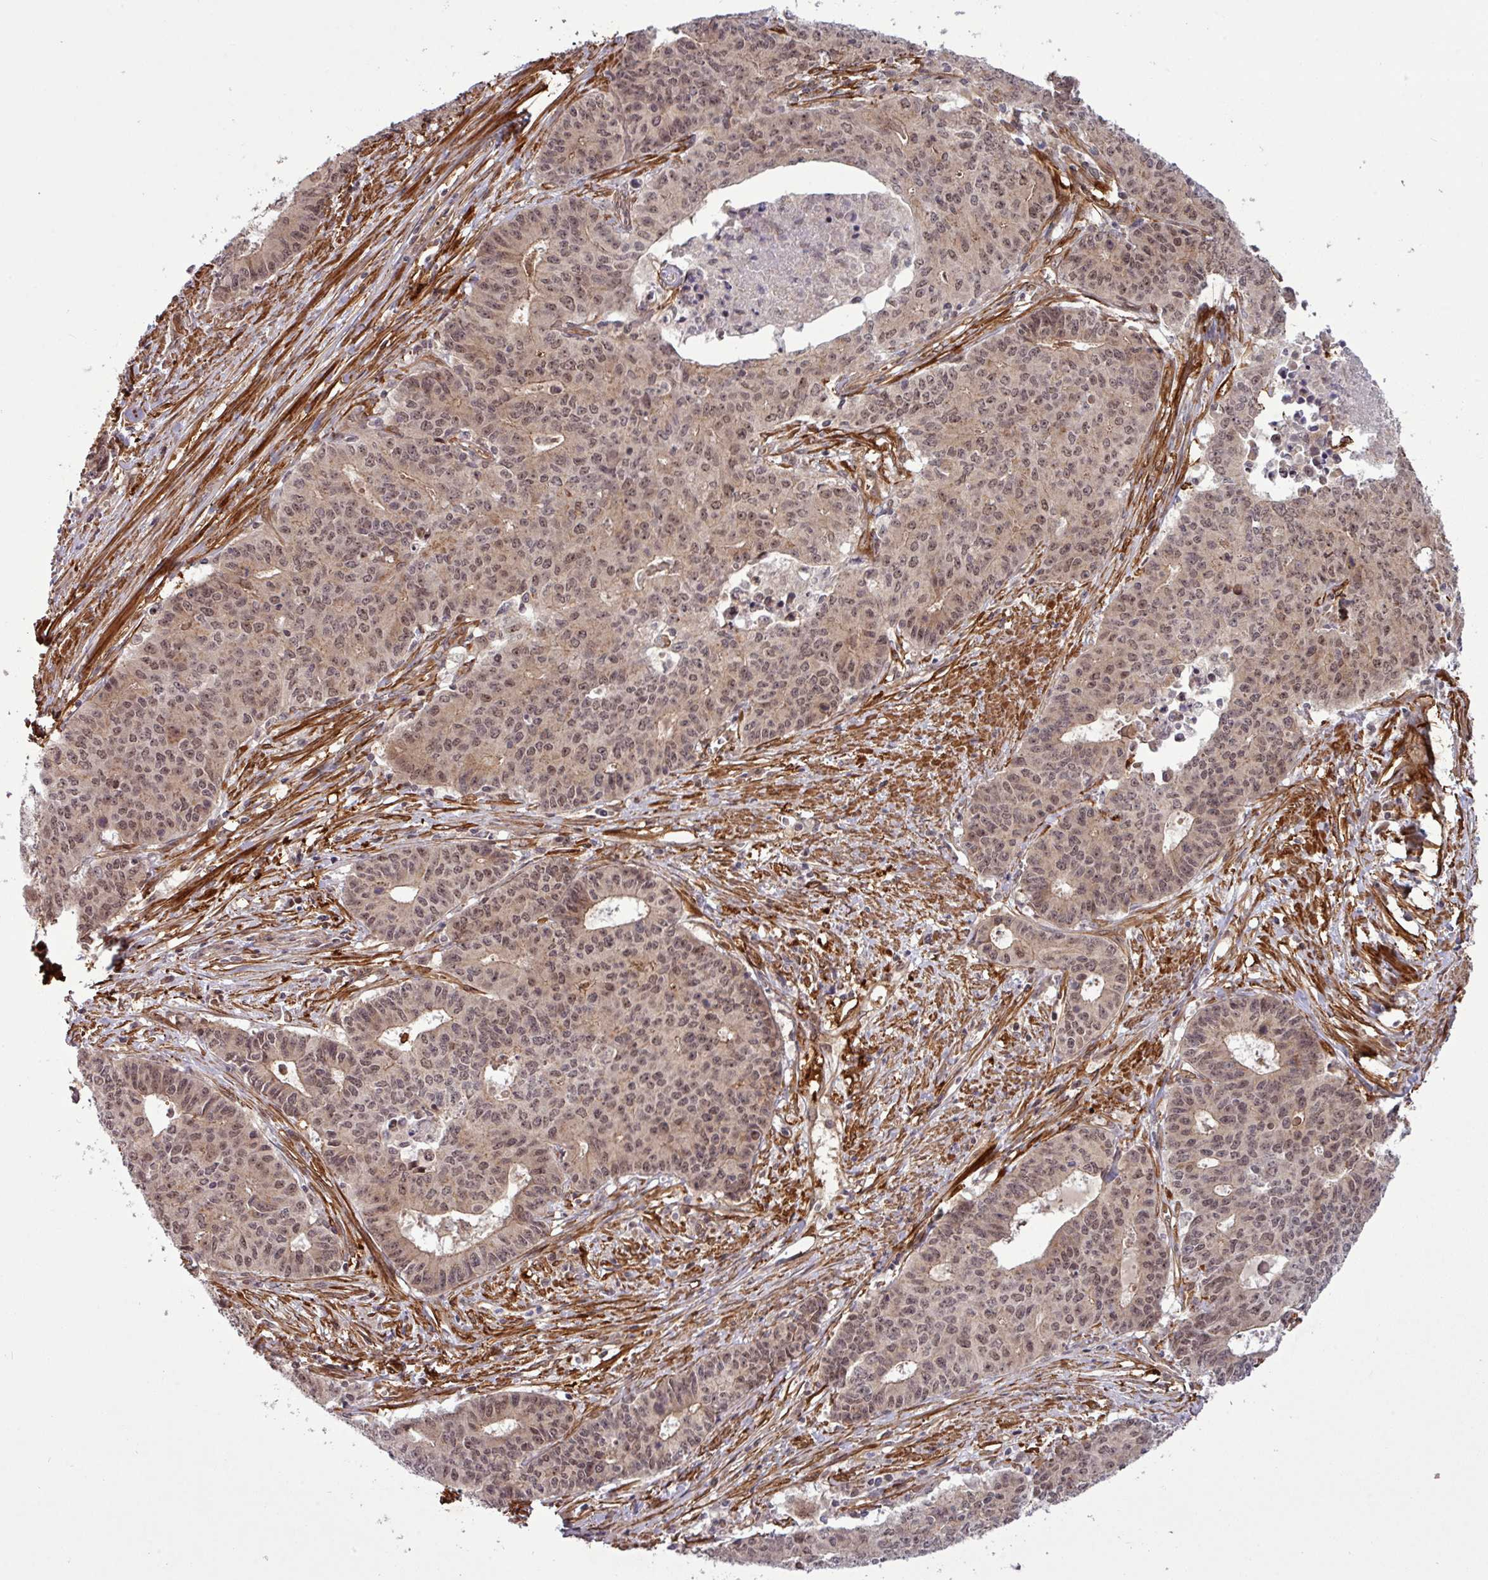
{"staining": {"intensity": "weak", "quantity": ">75%", "location": "cytoplasmic/membranous,nuclear"}, "tissue": "endometrial cancer", "cell_type": "Tumor cells", "image_type": "cancer", "snomed": [{"axis": "morphology", "description": "Adenocarcinoma, NOS"}, {"axis": "topography", "description": "Endometrium"}], "caption": "A brown stain highlights weak cytoplasmic/membranous and nuclear positivity of a protein in endometrial cancer tumor cells.", "gene": "C7orf50", "patient": {"sex": "female", "age": 59}}